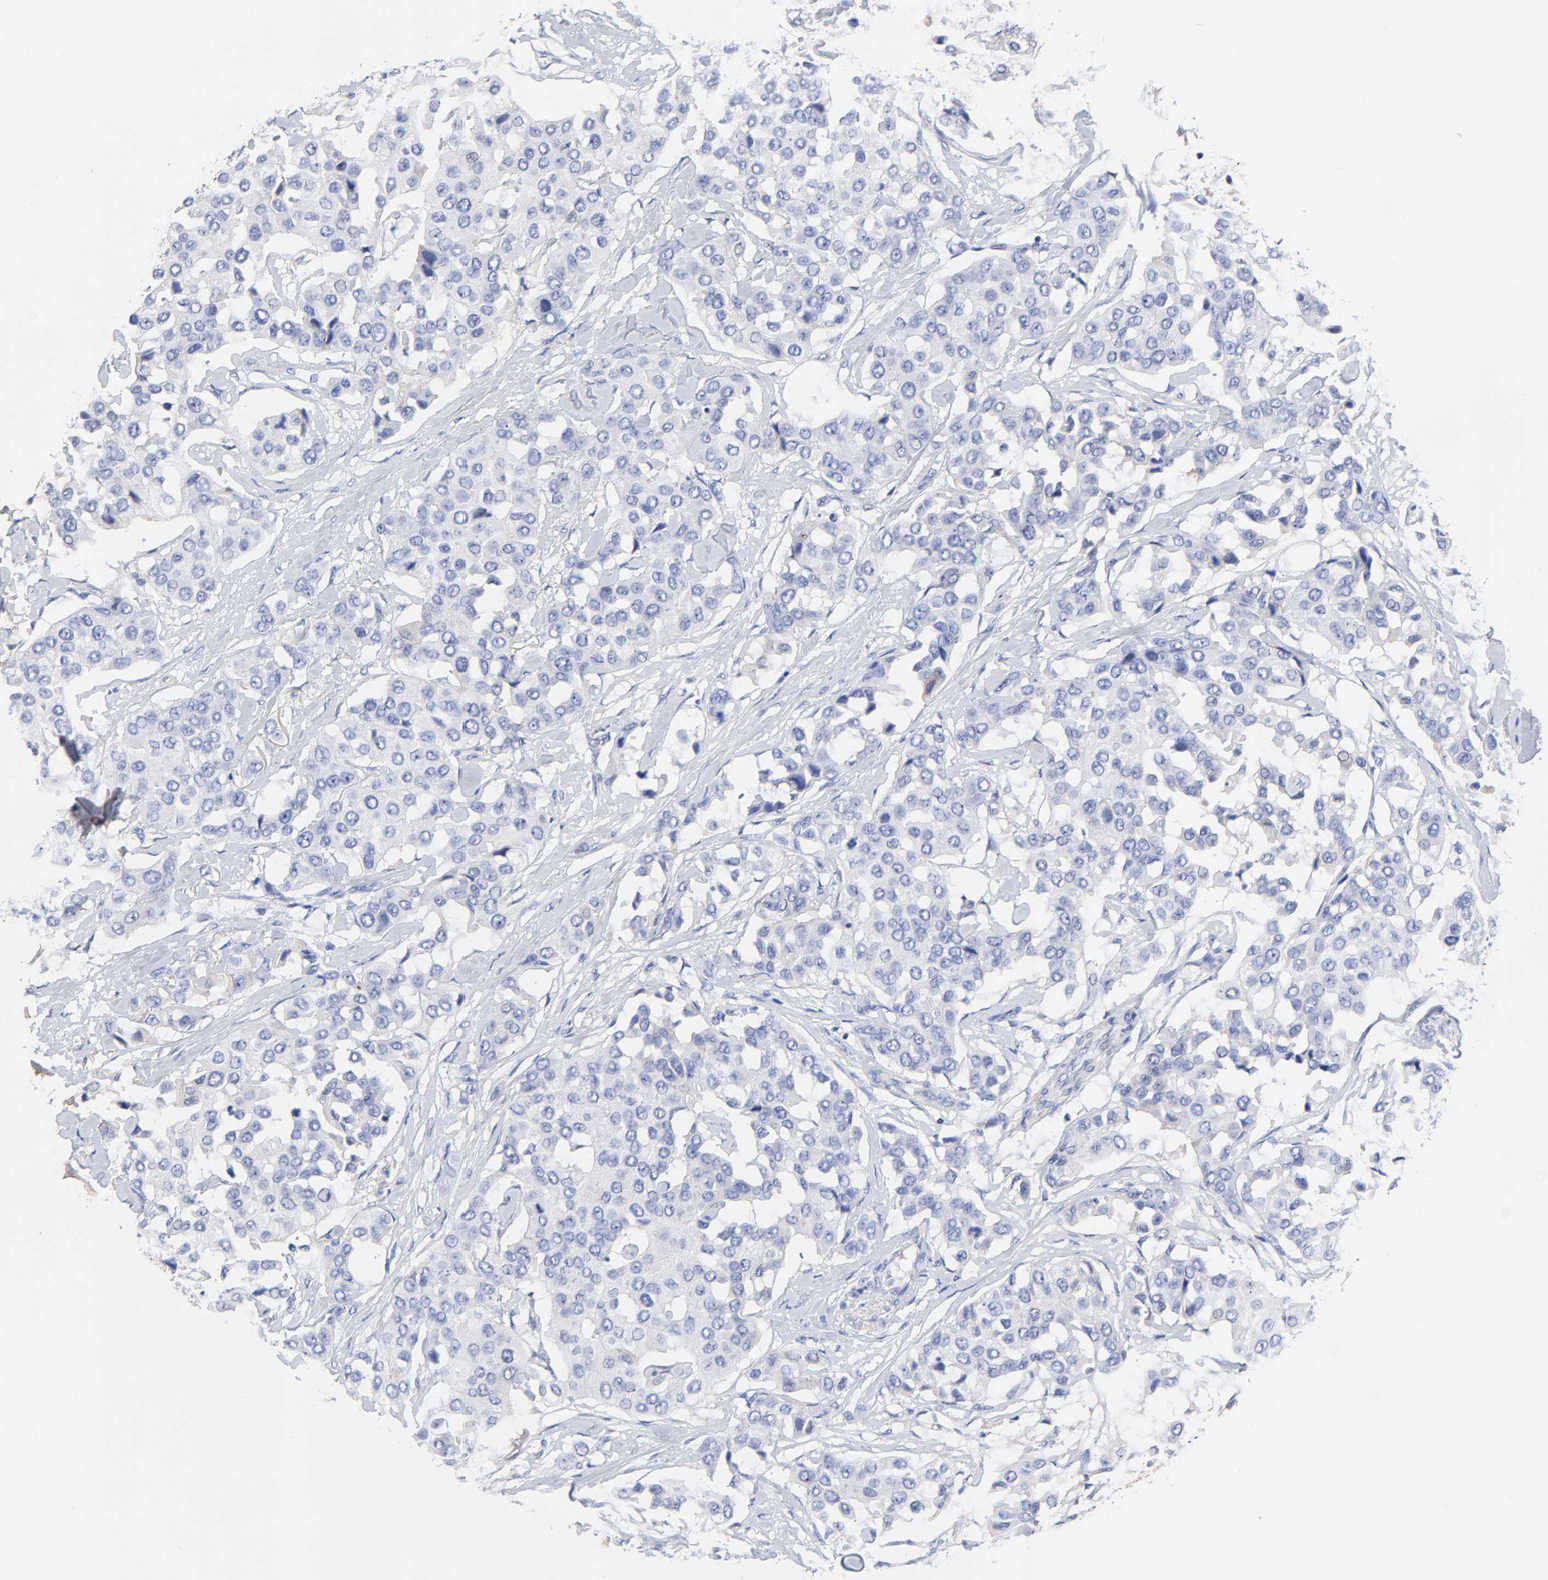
{"staining": {"intensity": "negative", "quantity": "none", "location": "none"}, "tissue": "breast cancer", "cell_type": "Tumor cells", "image_type": "cancer", "snomed": [{"axis": "morphology", "description": "Duct carcinoma"}, {"axis": "topography", "description": "Breast"}], "caption": "Histopathology image shows no protein positivity in tumor cells of breast invasive ductal carcinoma tissue. (Immunohistochemistry (ihc), brightfield microscopy, high magnification).", "gene": "IGLV3-10", "patient": {"sex": "female", "age": 80}}